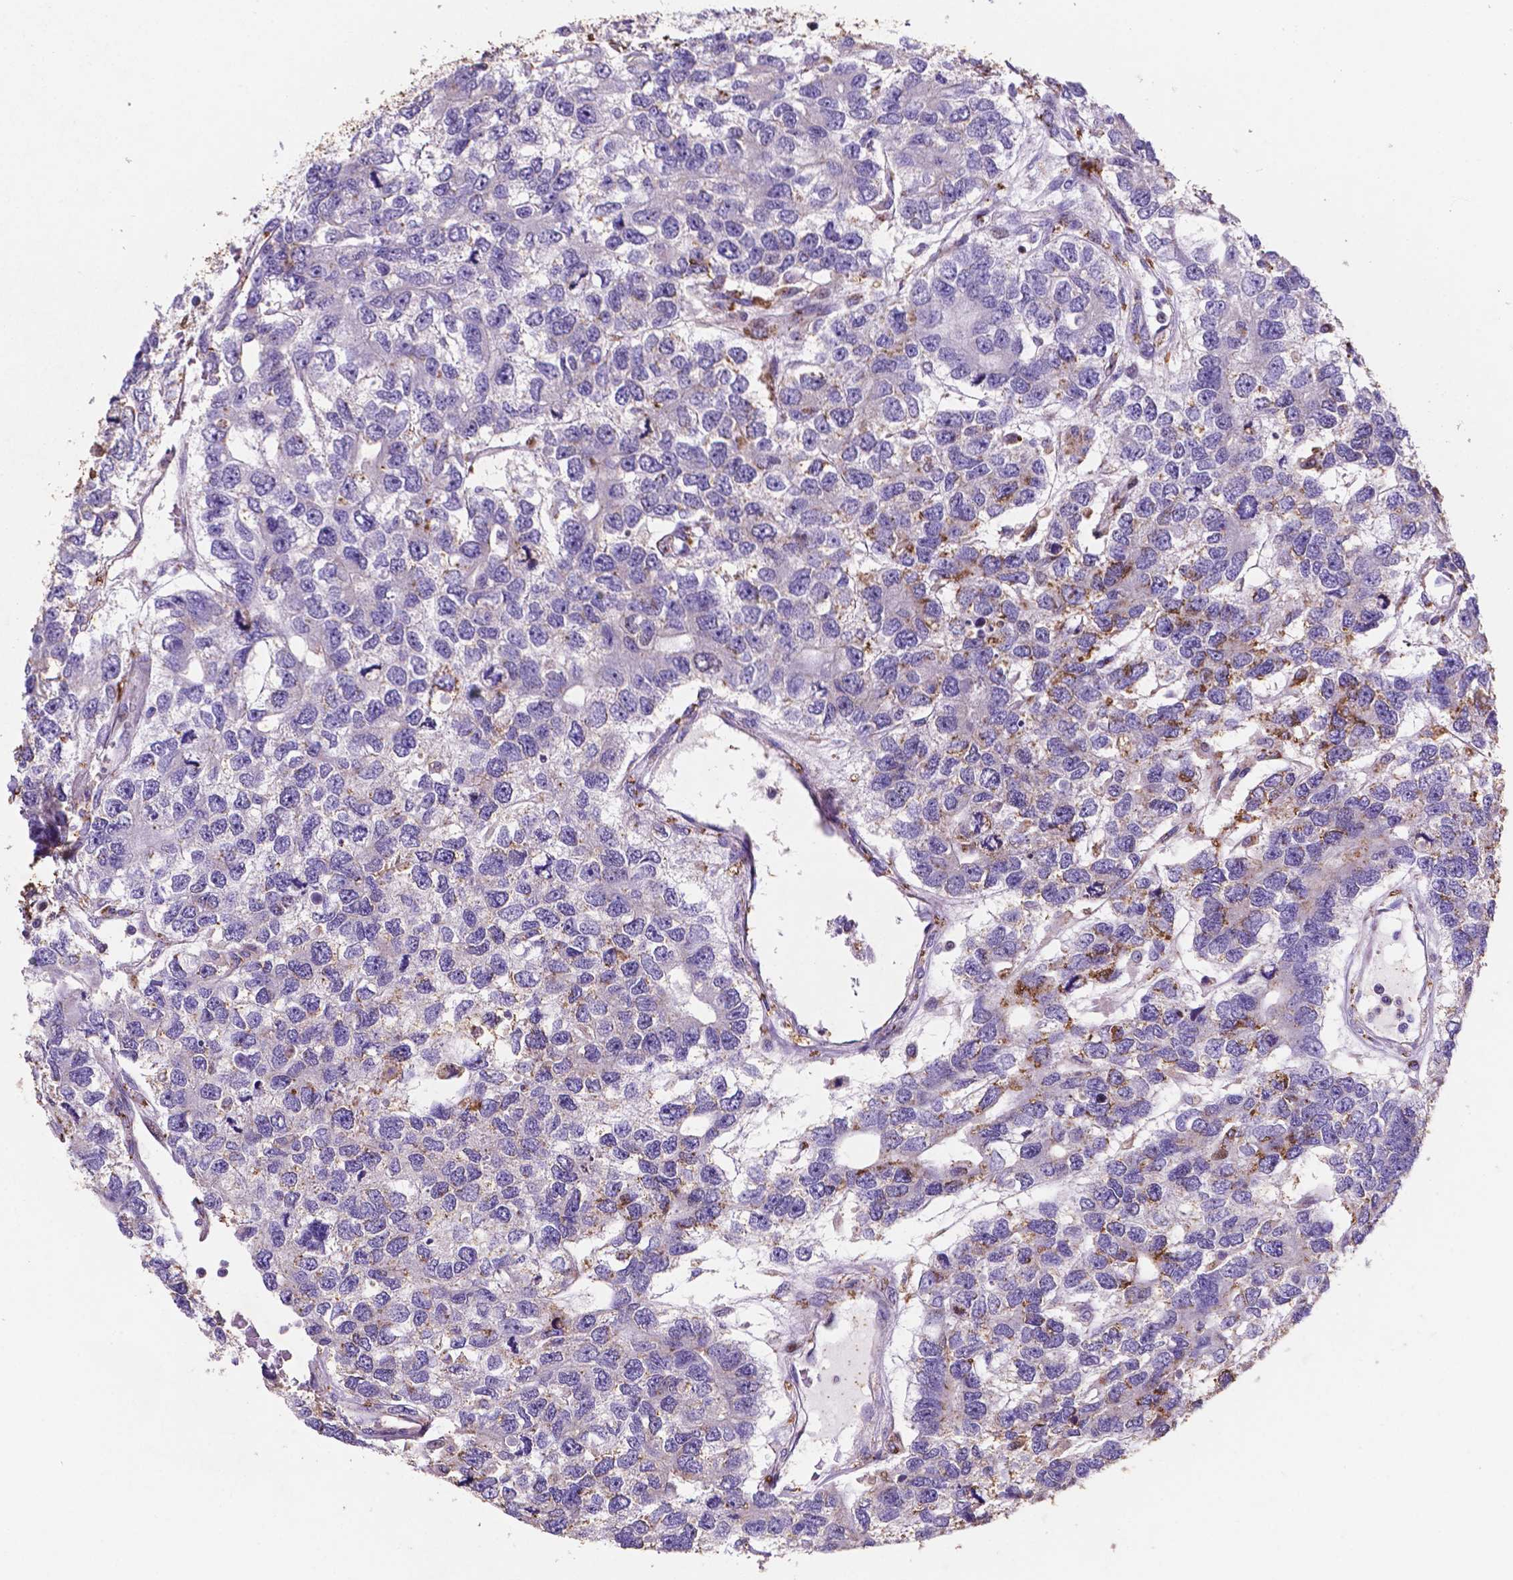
{"staining": {"intensity": "negative", "quantity": "none", "location": "none"}, "tissue": "testis cancer", "cell_type": "Tumor cells", "image_type": "cancer", "snomed": [{"axis": "morphology", "description": "Seminoma, NOS"}, {"axis": "topography", "description": "Testis"}], "caption": "A high-resolution photomicrograph shows immunohistochemistry staining of testis cancer, which exhibits no significant staining in tumor cells.", "gene": "TM4SF20", "patient": {"sex": "male", "age": 52}}